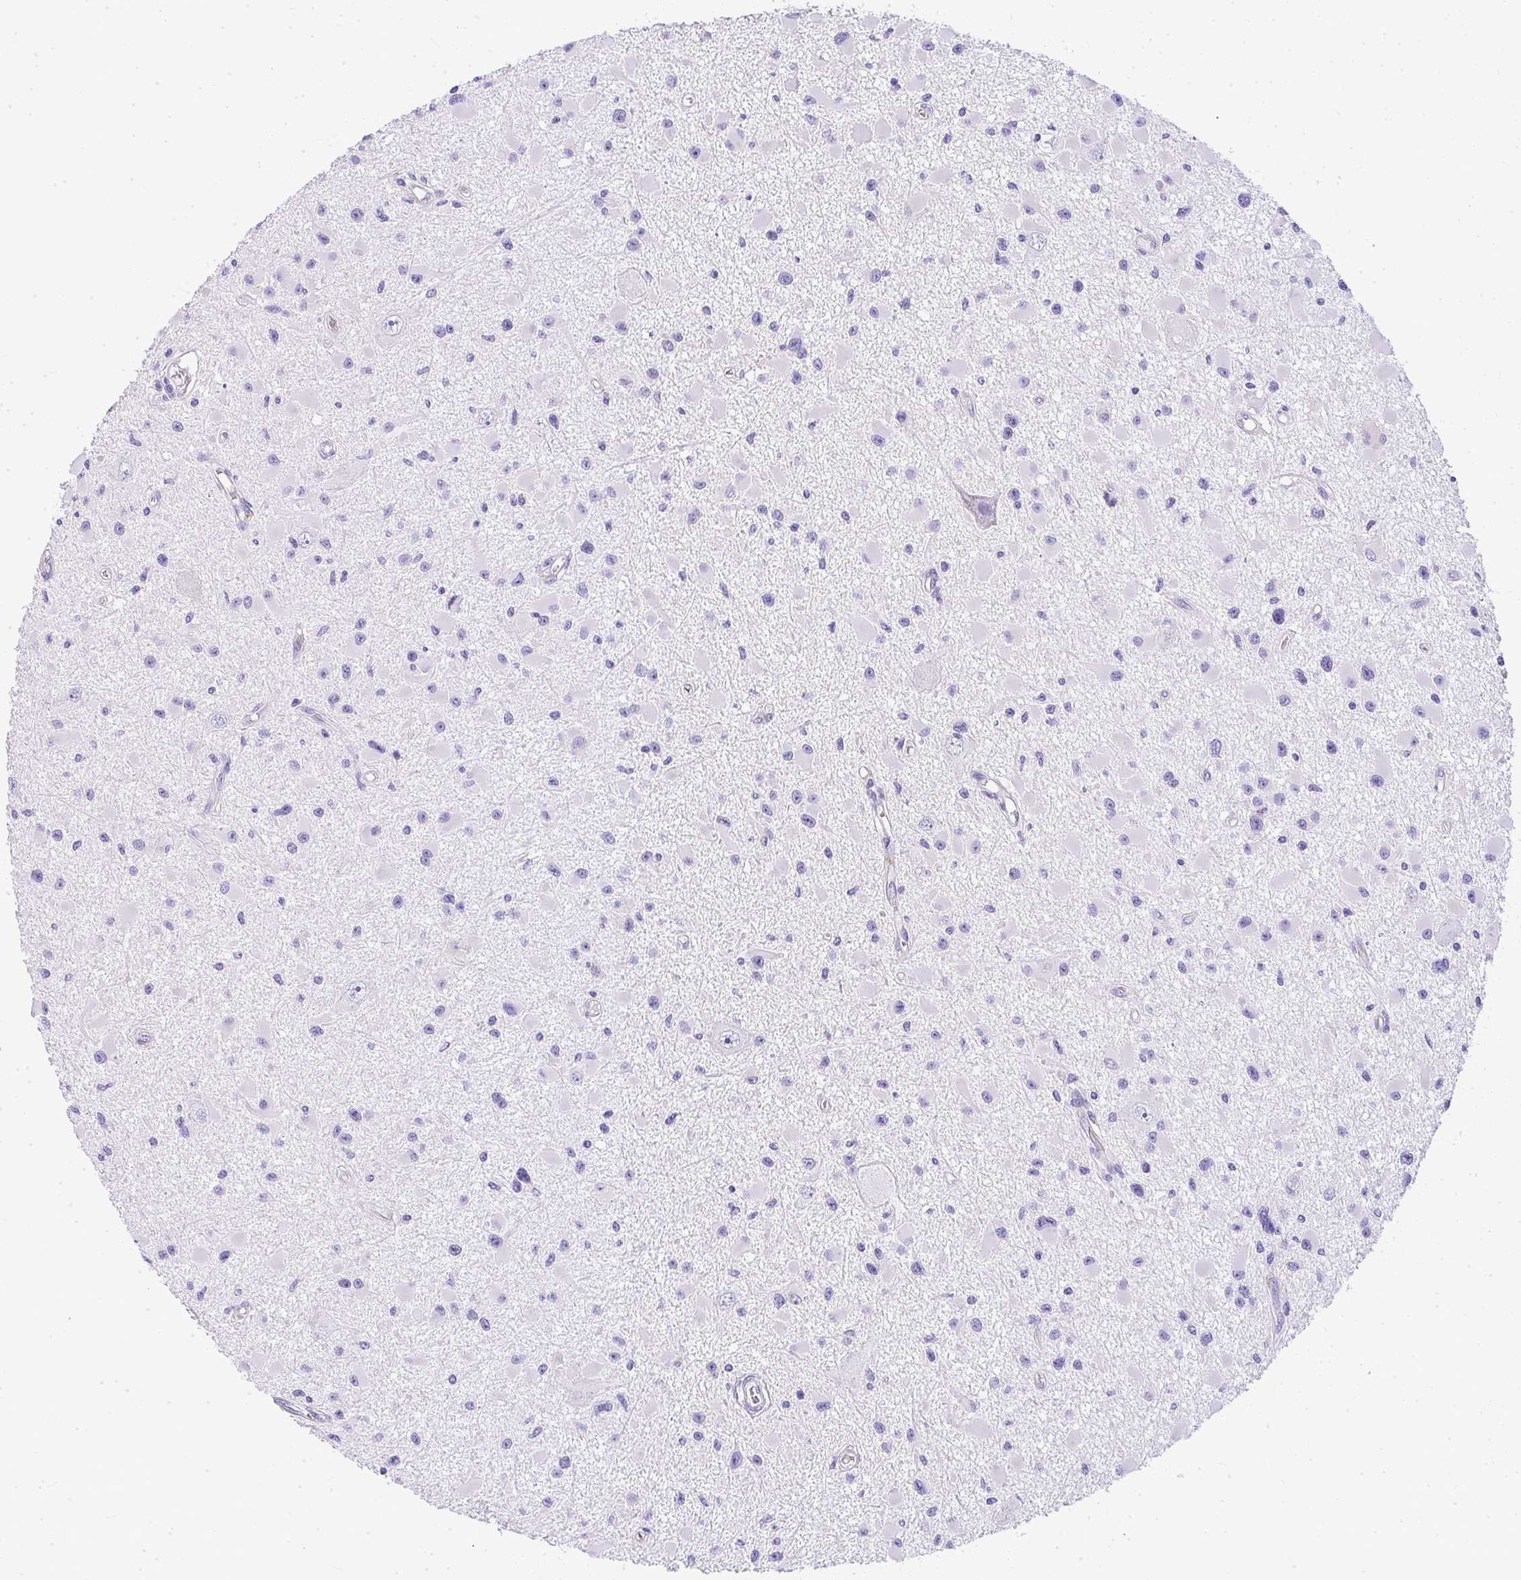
{"staining": {"intensity": "negative", "quantity": "none", "location": "none"}, "tissue": "glioma", "cell_type": "Tumor cells", "image_type": "cancer", "snomed": [{"axis": "morphology", "description": "Glioma, malignant, High grade"}, {"axis": "topography", "description": "Brain"}], "caption": "High power microscopy micrograph of an immunohistochemistry (IHC) histopathology image of malignant glioma (high-grade), revealing no significant staining in tumor cells.", "gene": "ADRA2C", "patient": {"sex": "male", "age": 54}}